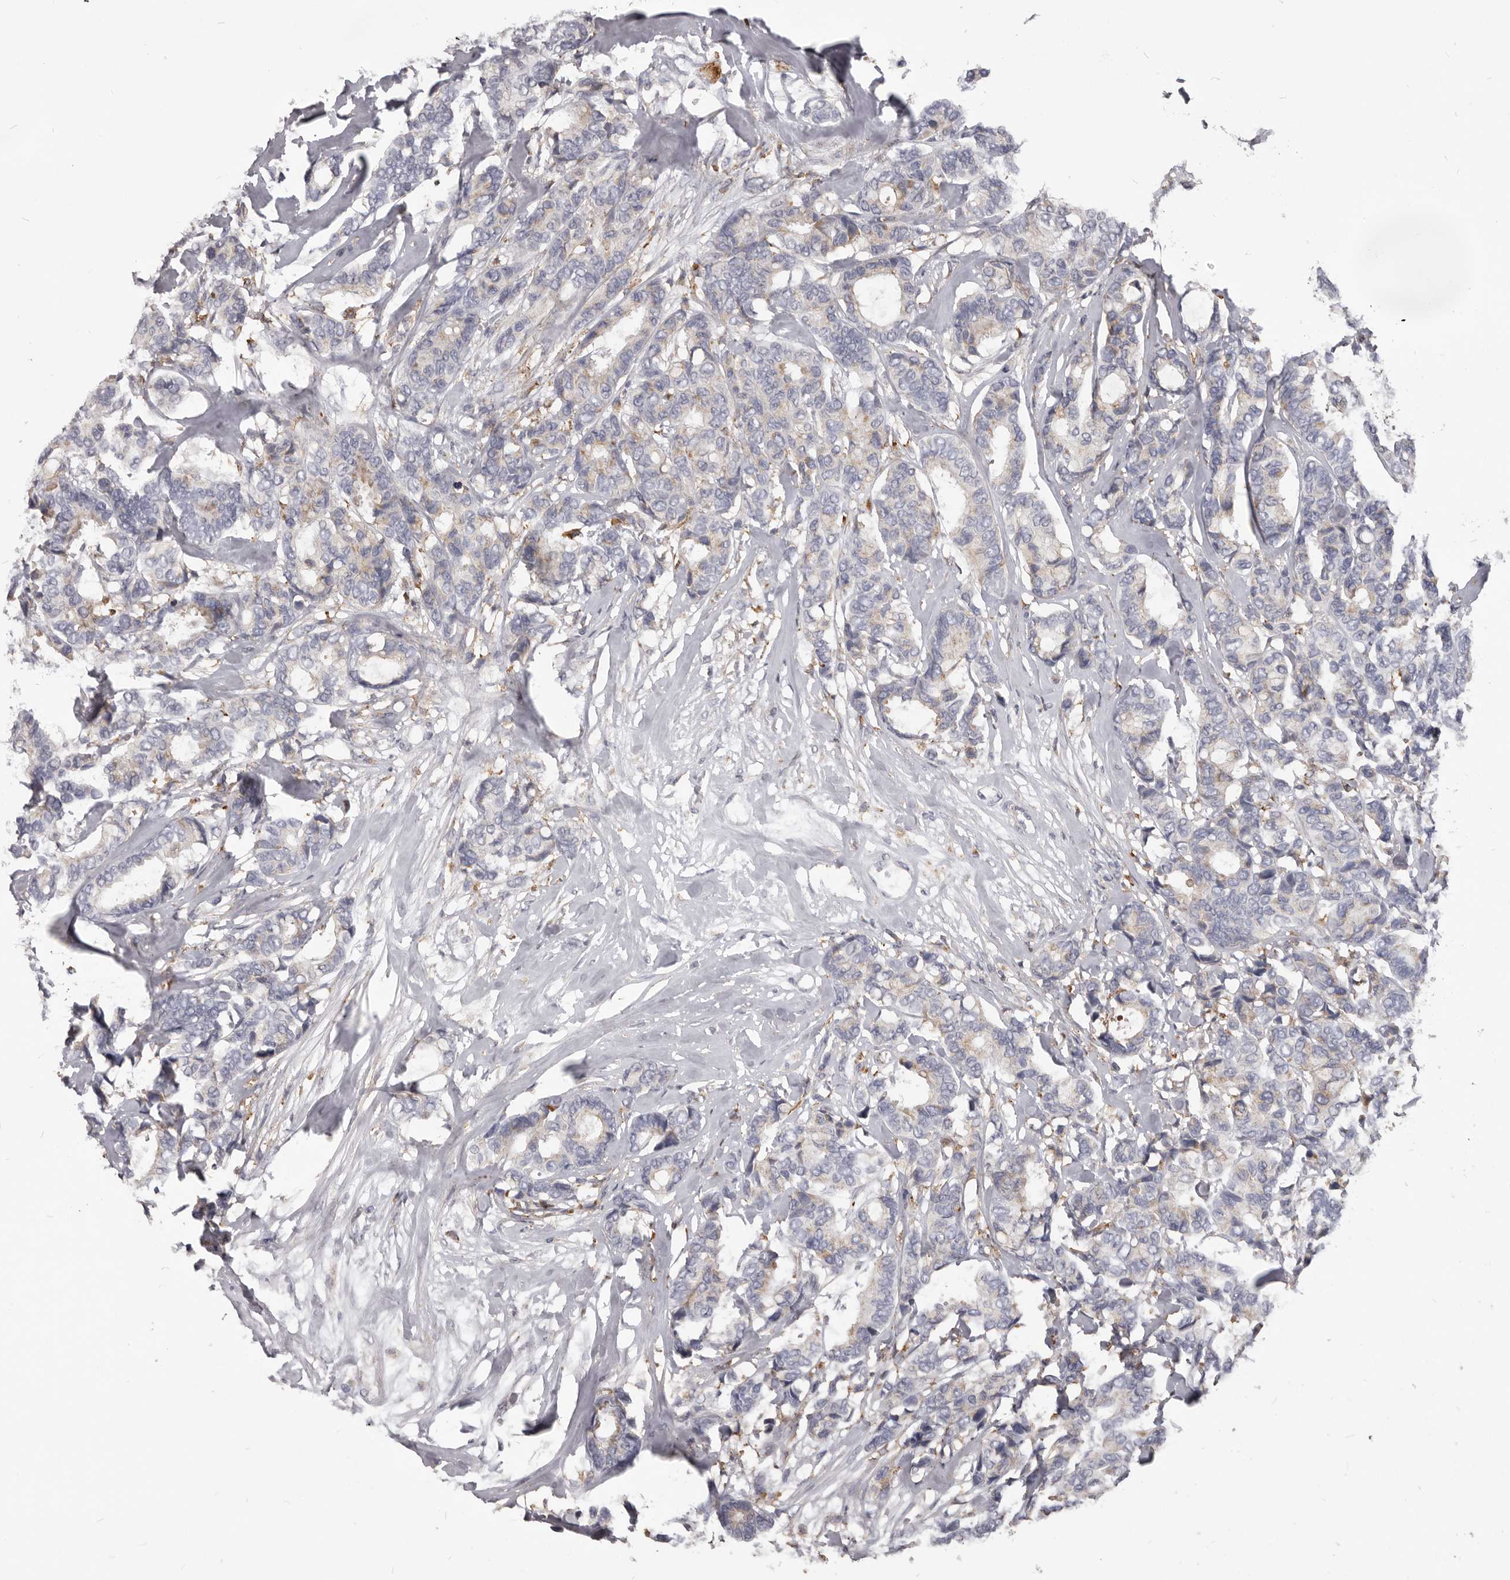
{"staining": {"intensity": "weak", "quantity": "25%-75%", "location": "cytoplasmic/membranous"}, "tissue": "breast cancer", "cell_type": "Tumor cells", "image_type": "cancer", "snomed": [{"axis": "morphology", "description": "Duct carcinoma"}, {"axis": "topography", "description": "Breast"}], "caption": "Breast cancer tissue reveals weak cytoplasmic/membranous expression in approximately 25%-75% of tumor cells", "gene": "PI4K2A", "patient": {"sex": "female", "age": 87}}